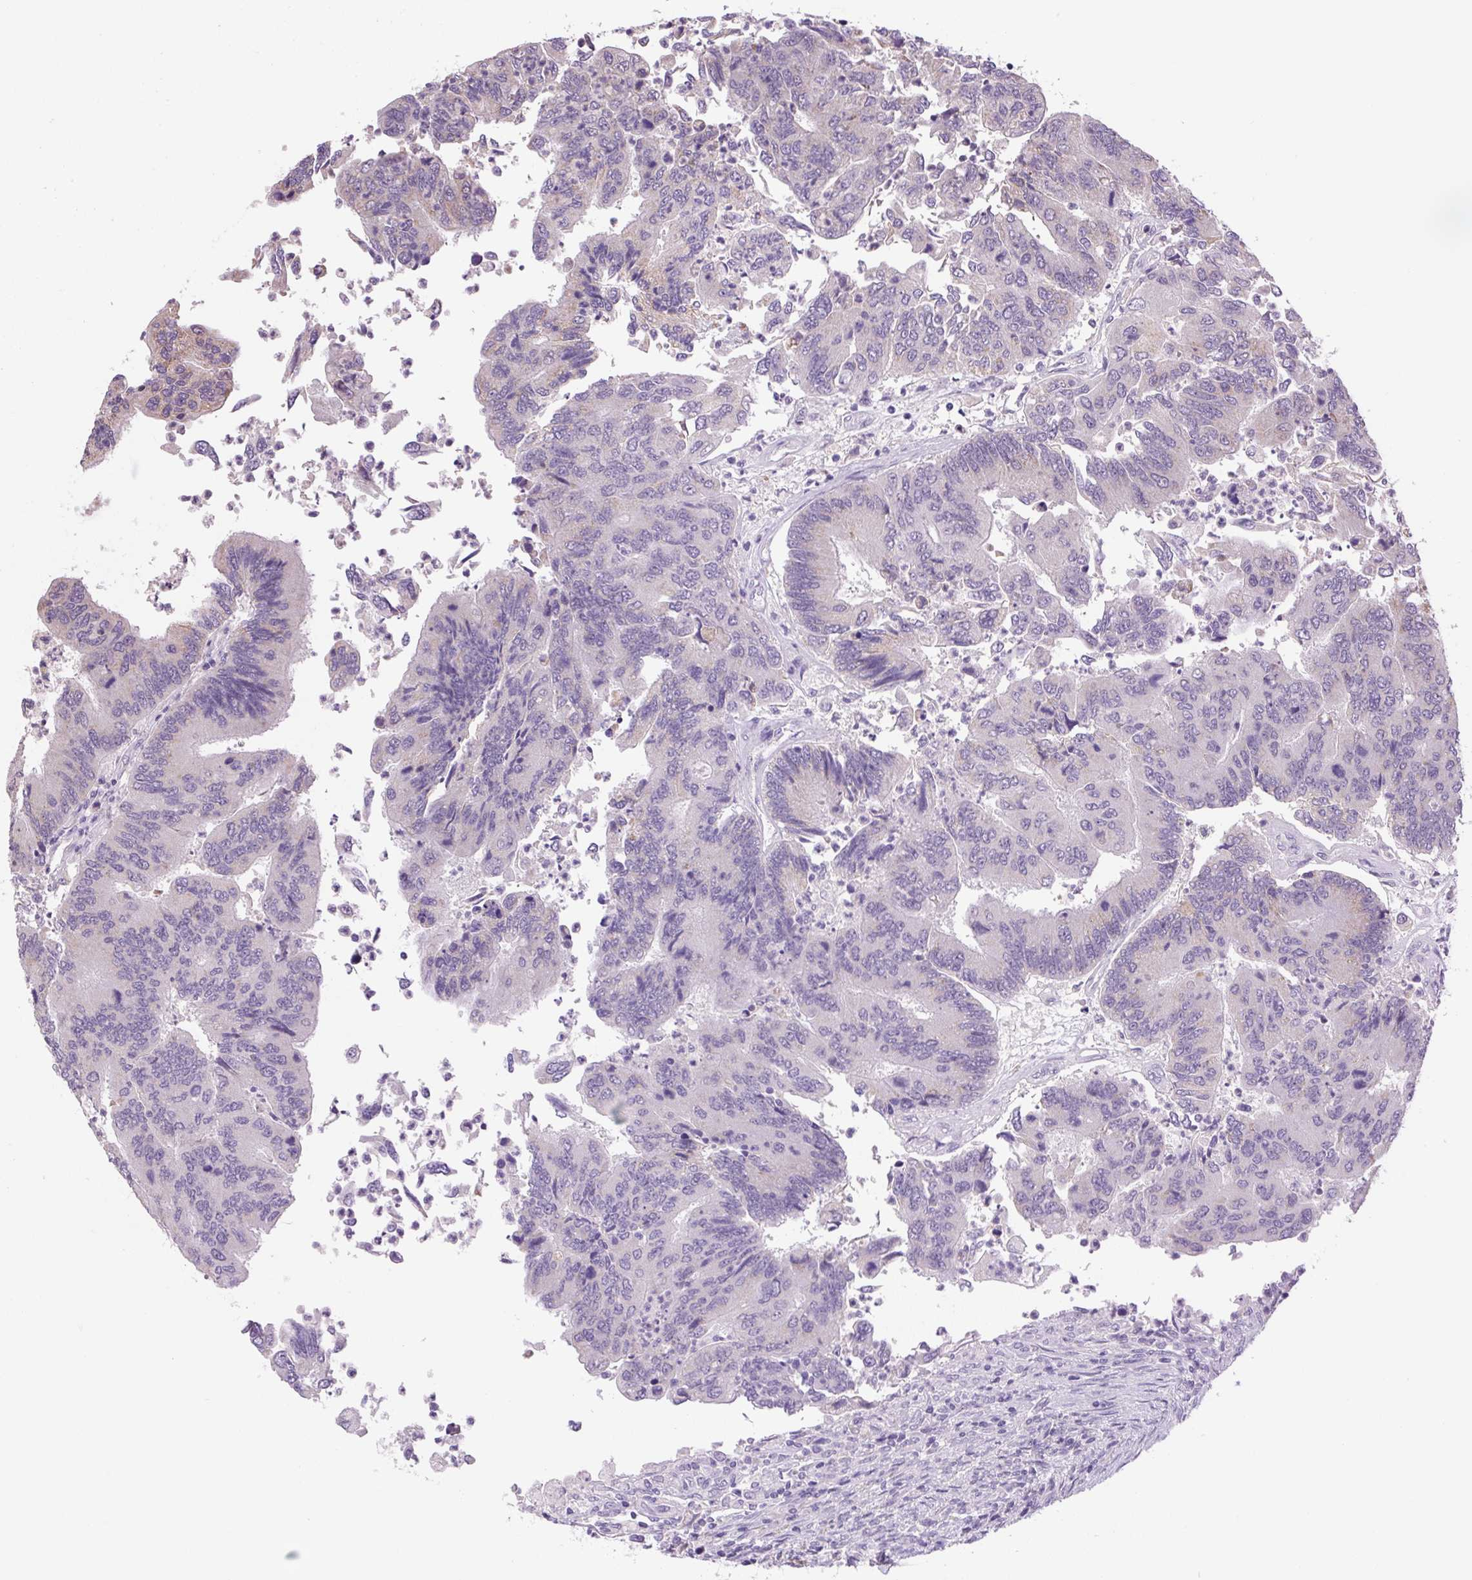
{"staining": {"intensity": "weak", "quantity": "<25%", "location": "cytoplasmic/membranous"}, "tissue": "colorectal cancer", "cell_type": "Tumor cells", "image_type": "cancer", "snomed": [{"axis": "morphology", "description": "Adenocarcinoma, NOS"}, {"axis": "topography", "description": "Colon"}], "caption": "There is no significant staining in tumor cells of colorectal adenocarcinoma.", "gene": "SGF29", "patient": {"sex": "female", "age": 67}}